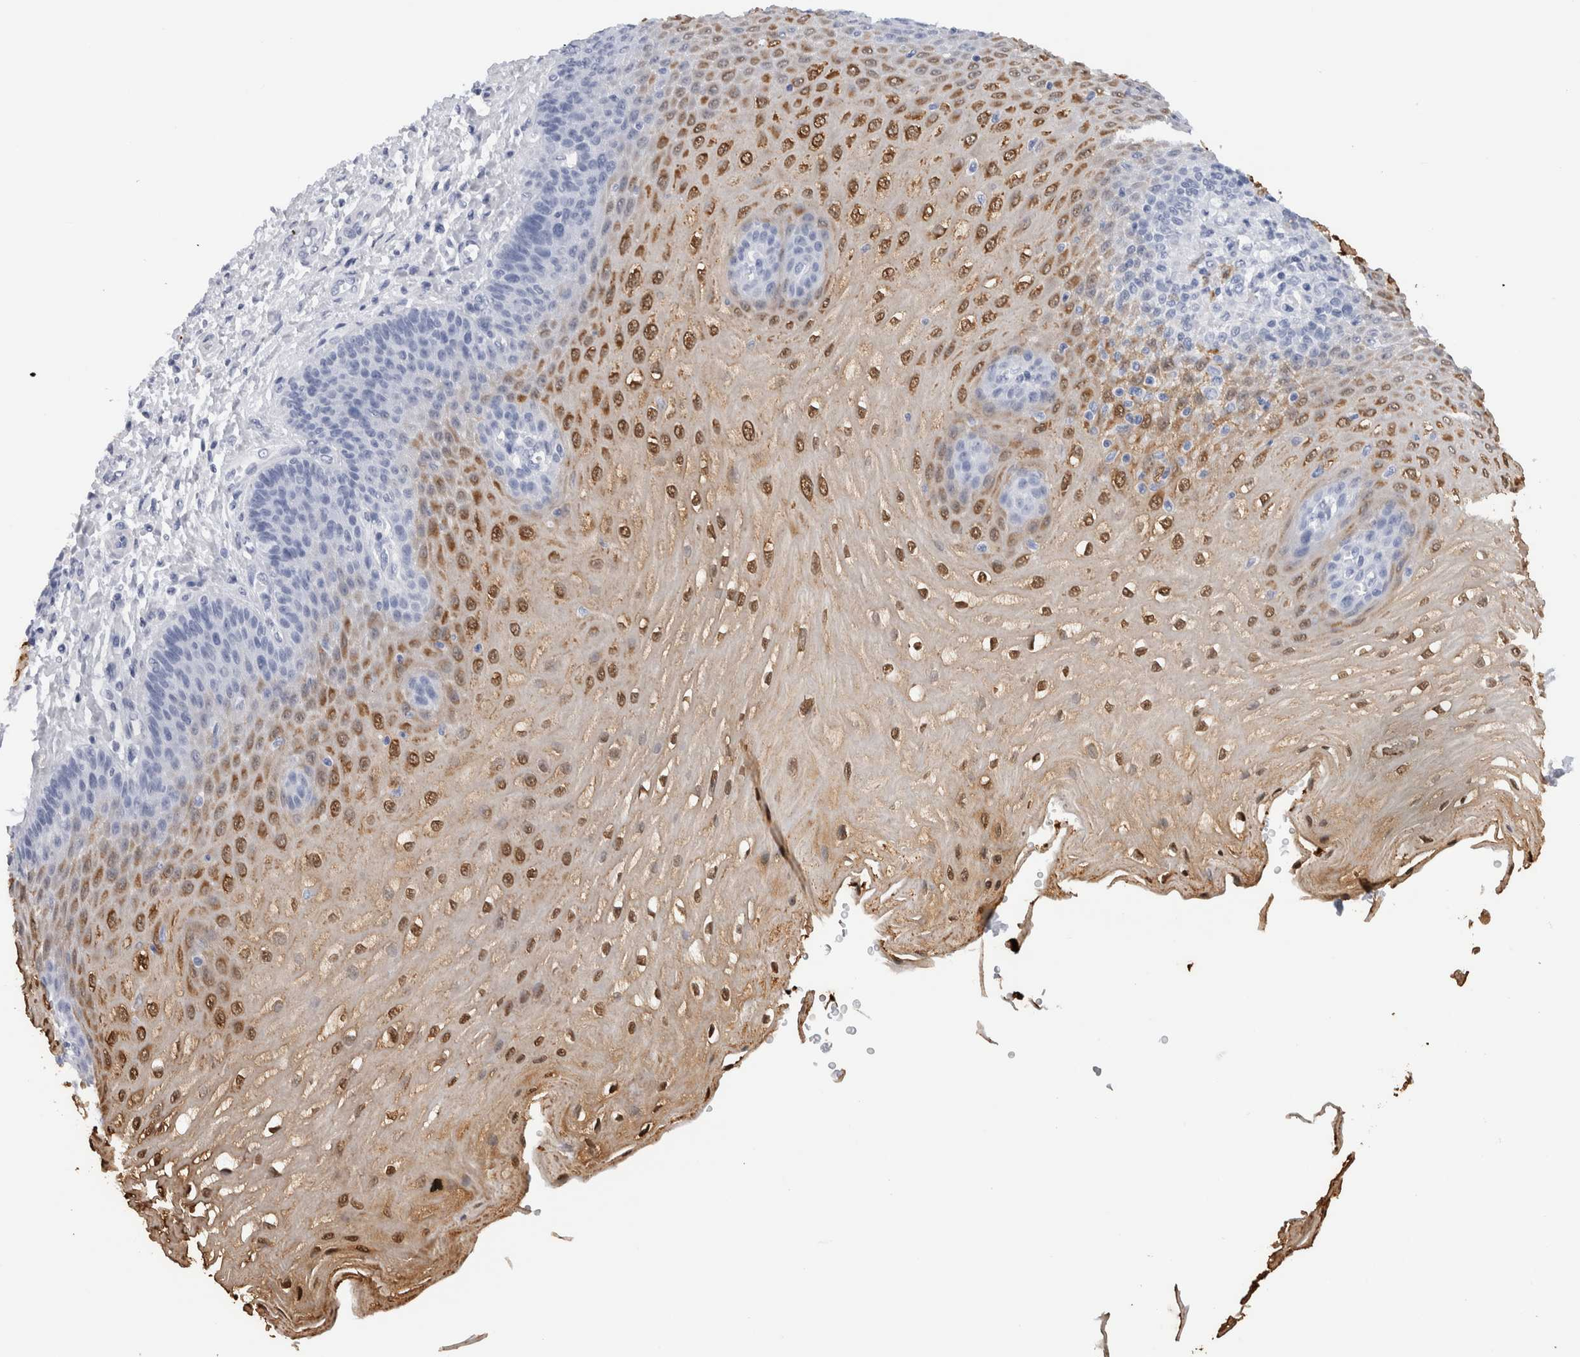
{"staining": {"intensity": "strong", "quantity": "<25%", "location": "cytoplasmic/membranous,nuclear"}, "tissue": "esophagus", "cell_type": "Squamous epithelial cells", "image_type": "normal", "snomed": [{"axis": "morphology", "description": "Normal tissue, NOS"}, {"axis": "topography", "description": "Esophagus"}], "caption": "A brown stain shows strong cytoplasmic/membranous,nuclear expression of a protein in squamous epithelial cells of unremarkable esophagus. Immunohistochemistry stains the protein in brown and the nuclei are stained blue.", "gene": "S100A8", "patient": {"sex": "male", "age": 54}}